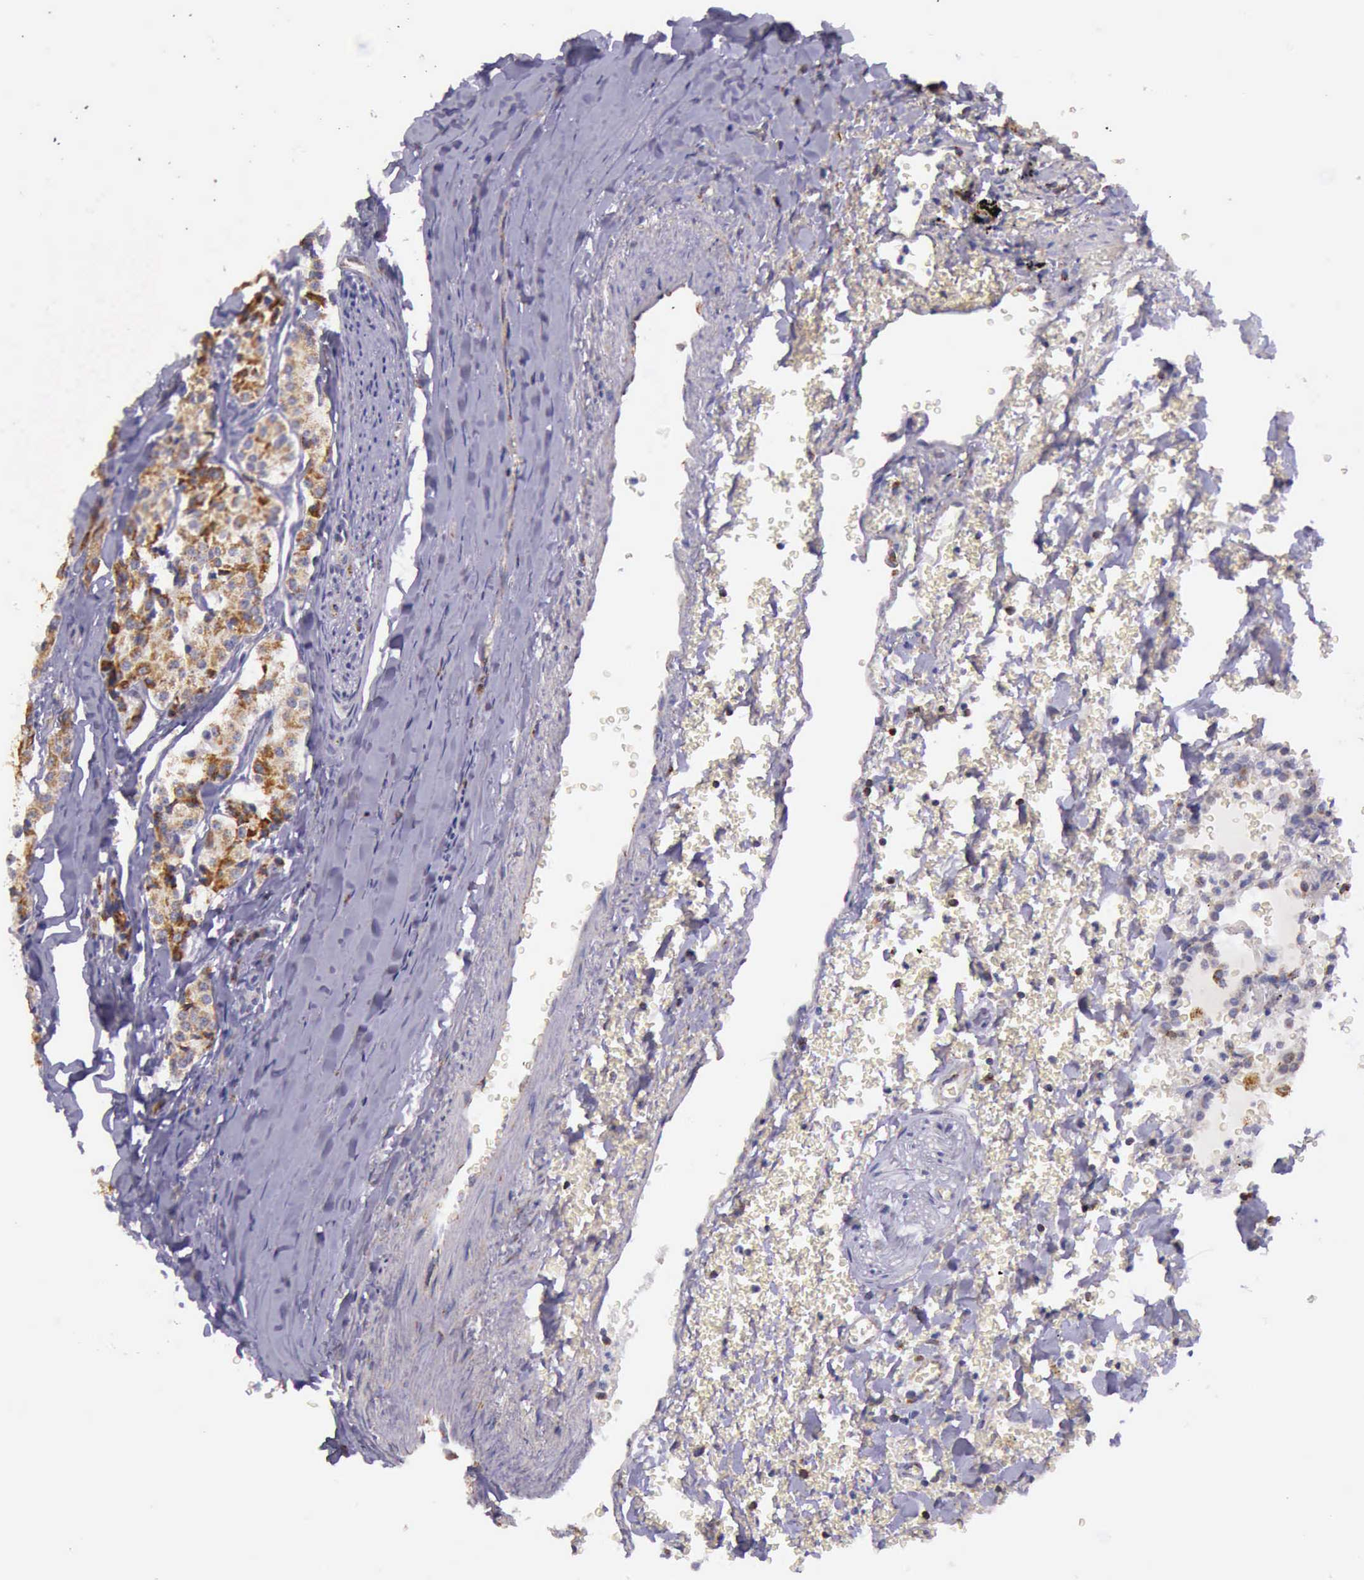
{"staining": {"intensity": "weak", "quantity": ">75%", "location": "cytoplasmic/membranous"}, "tissue": "carcinoid", "cell_type": "Tumor cells", "image_type": "cancer", "snomed": [{"axis": "morphology", "description": "Carcinoid, malignant, NOS"}, {"axis": "topography", "description": "Bronchus"}], "caption": "Weak cytoplasmic/membranous expression for a protein is identified in about >75% of tumor cells of malignant carcinoid using immunohistochemistry (IHC).", "gene": "TXN2", "patient": {"sex": "male", "age": 55}}